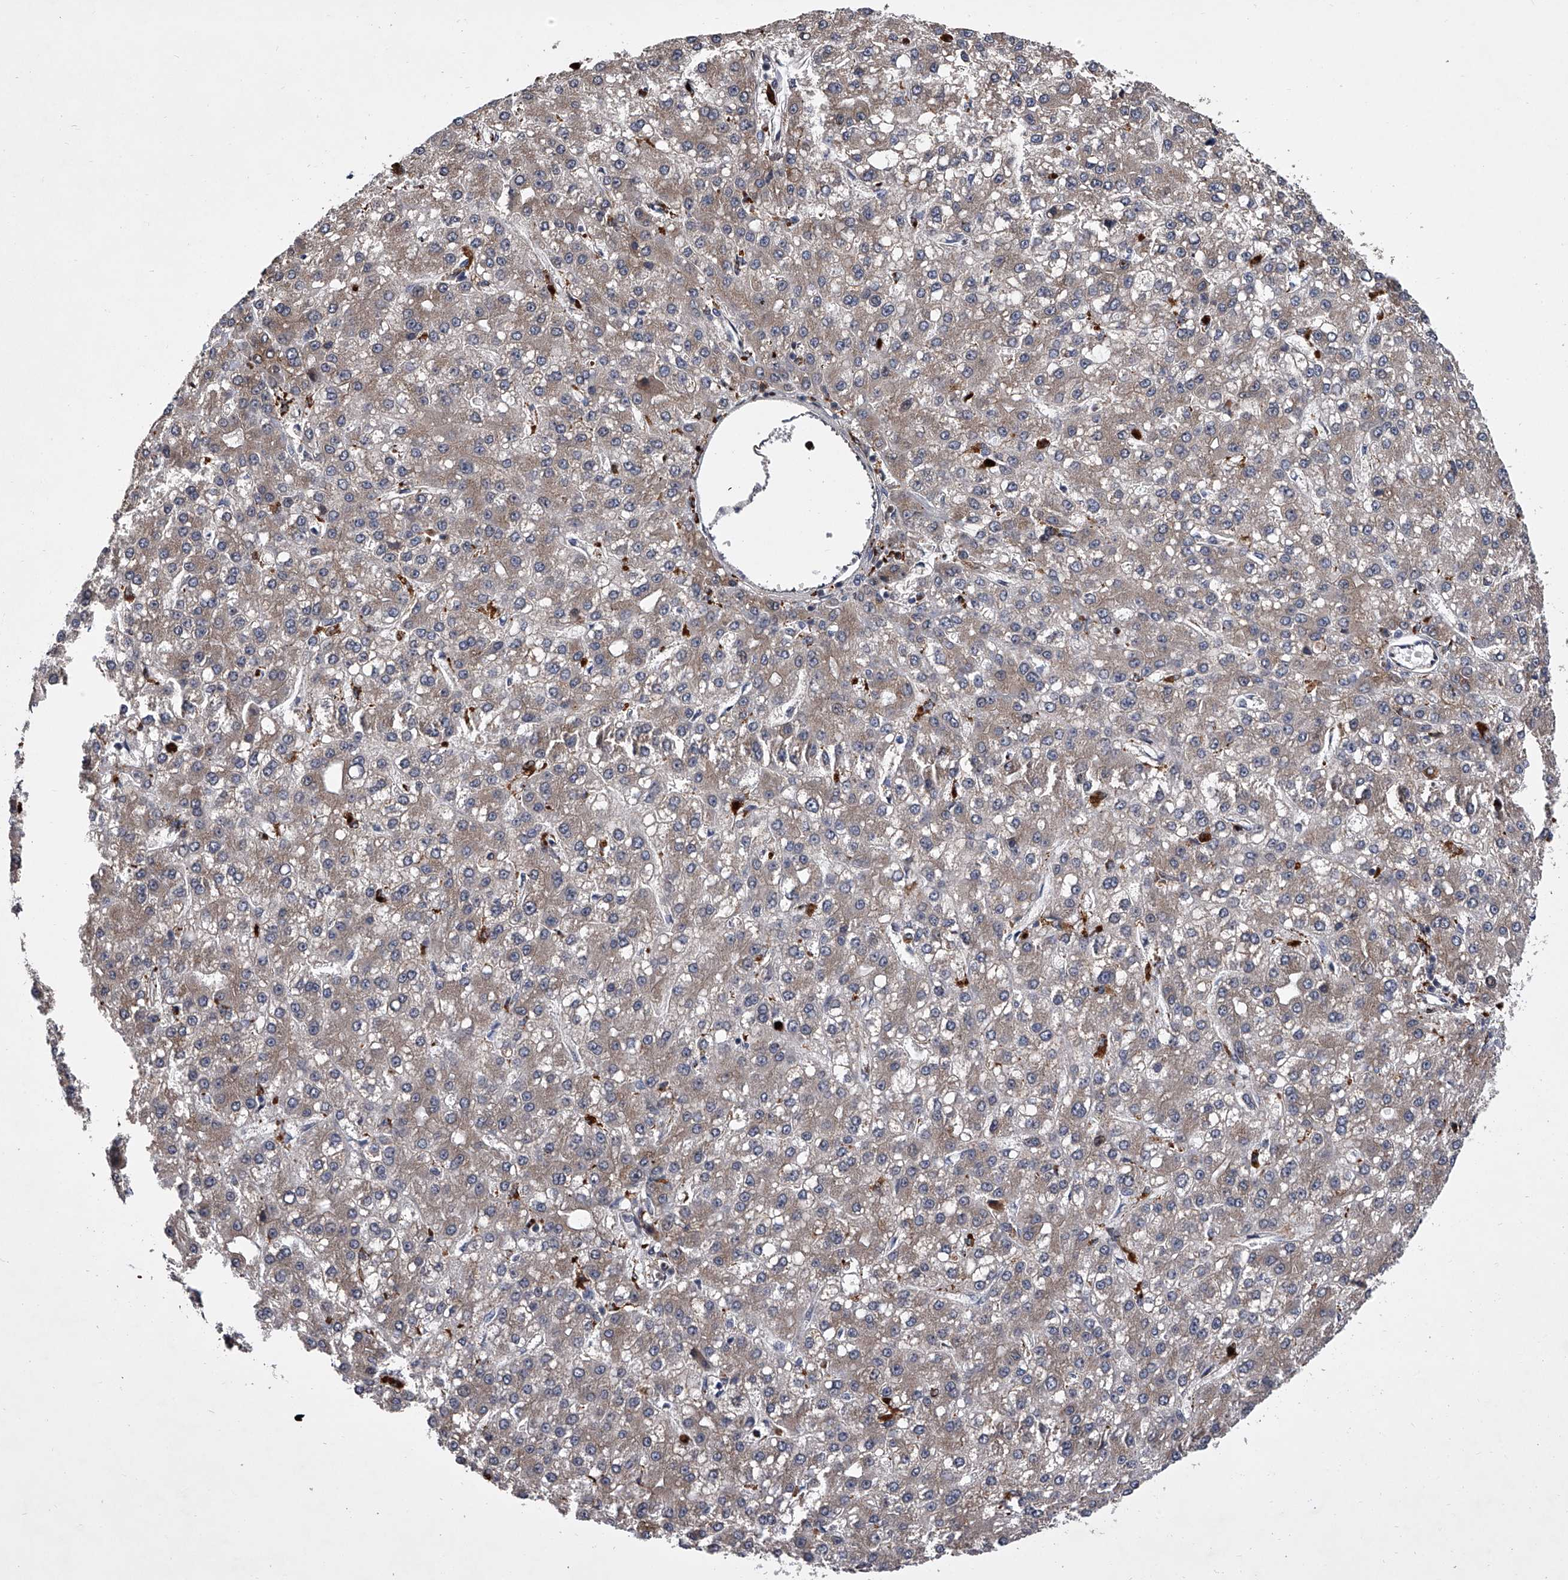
{"staining": {"intensity": "weak", "quantity": ">75%", "location": "cytoplasmic/membranous"}, "tissue": "liver cancer", "cell_type": "Tumor cells", "image_type": "cancer", "snomed": [{"axis": "morphology", "description": "Carcinoma, Hepatocellular, NOS"}, {"axis": "topography", "description": "Liver"}], "caption": "Hepatocellular carcinoma (liver) tissue shows weak cytoplasmic/membranous expression in approximately >75% of tumor cells (IHC, brightfield microscopy, high magnification).", "gene": "TRIM8", "patient": {"sex": "male", "age": 67}}